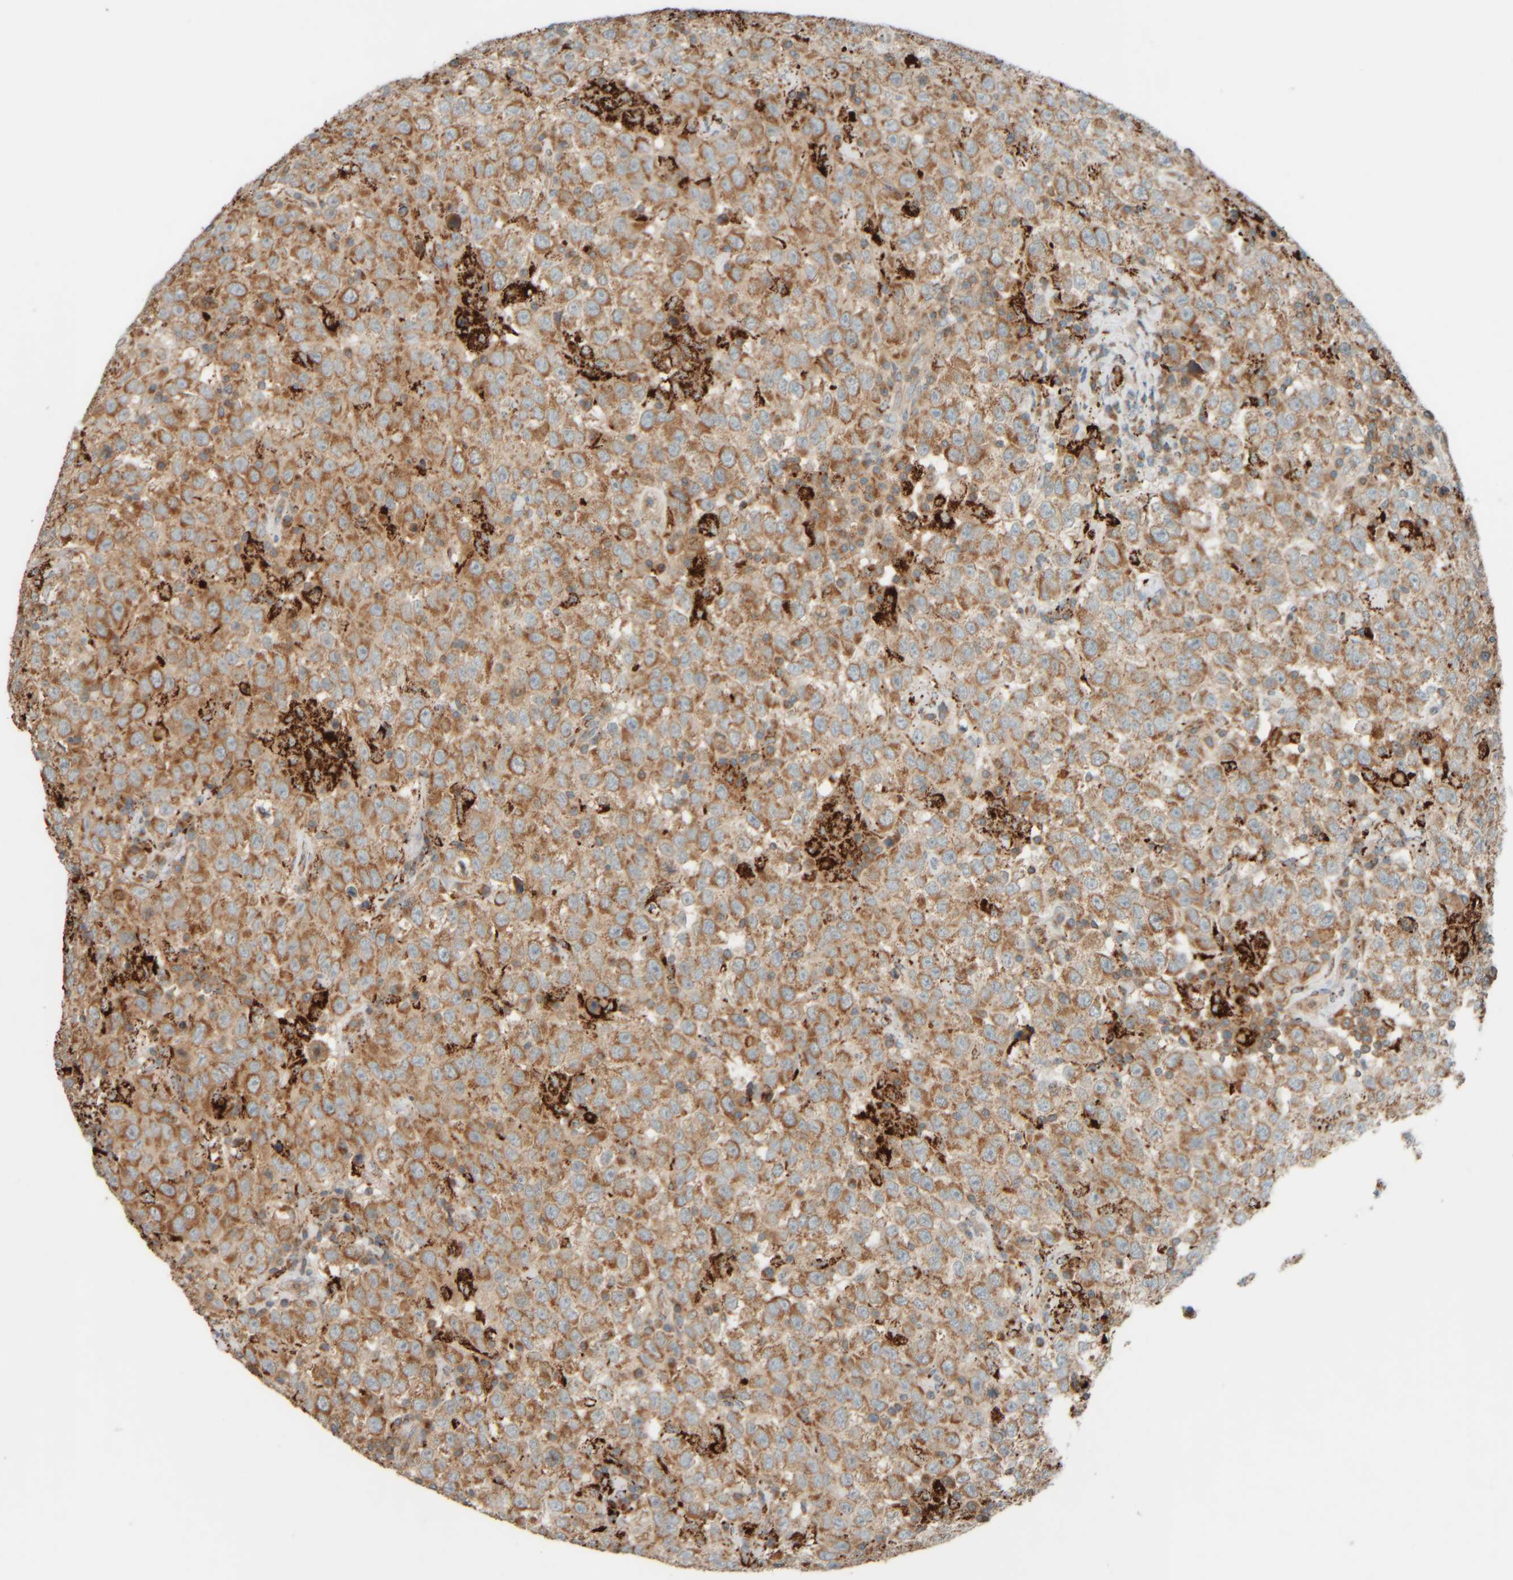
{"staining": {"intensity": "moderate", "quantity": ">75%", "location": "cytoplasmic/membranous"}, "tissue": "testis cancer", "cell_type": "Tumor cells", "image_type": "cancer", "snomed": [{"axis": "morphology", "description": "Seminoma, NOS"}, {"axis": "topography", "description": "Testis"}], "caption": "Testis cancer stained with immunohistochemistry reveals moderate cytoplasmic/membranous positivity in about >75% of tumor cells.", "gene": "SPAG5", "patient": {"sex": "male", "age": 41}}